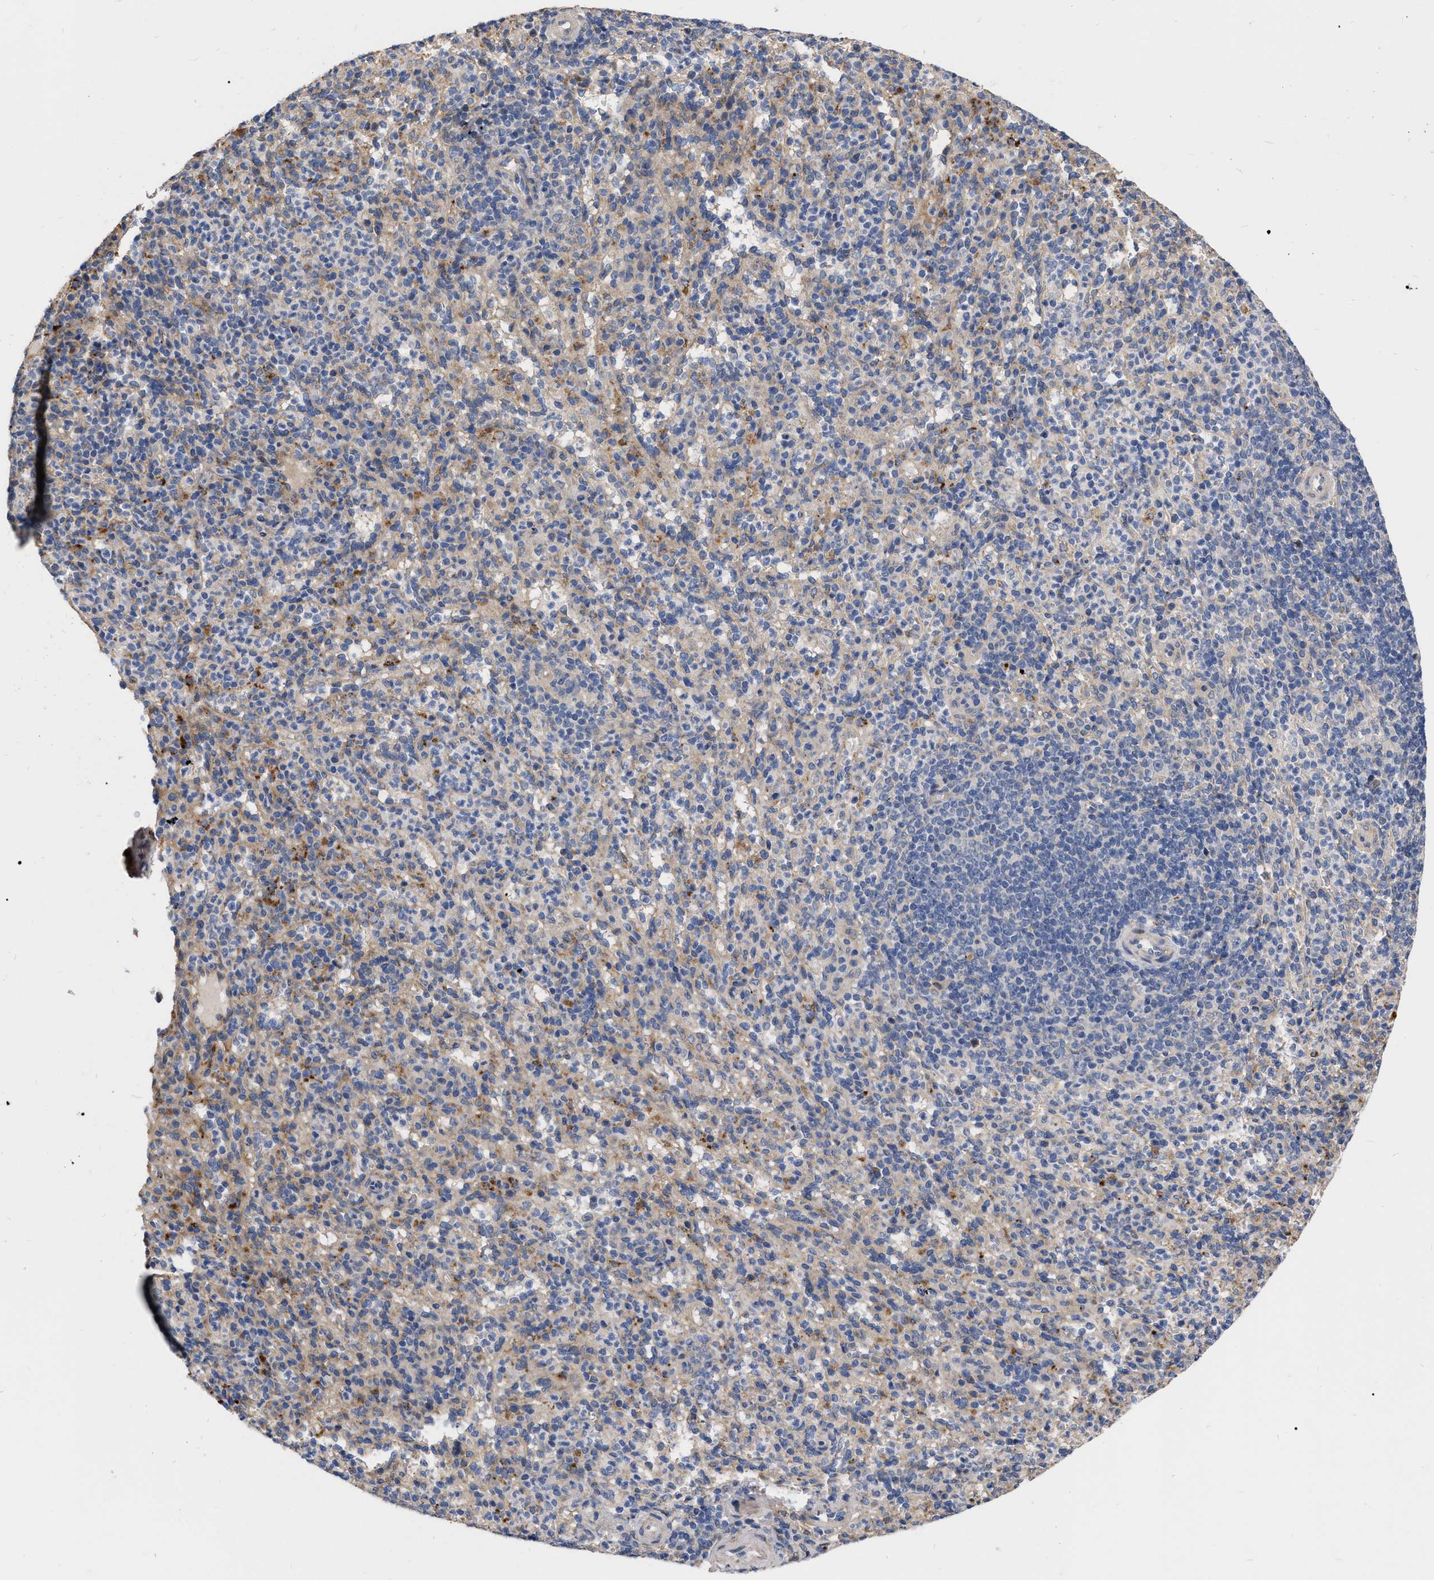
{"staining": {"intensity": "weak", "quantity": "<25%", "location": "cytoplasmic/membranous"}, "tissue": "spleen", "cell_type": "Cells in red pulp", "image_type": "normal", "snomed": [{"axis": "morphology", "description": "Normal tissue, NOS"}, {"axis": "topography", "description": "Spleen"}], "caption": "Immunohistochemistry (IHC) photomicrograph of benign human spleen stained for a protein (brown), which reveals no positivity in cells in red pulp.", "gene": "MLST8", "patient": {"sex": "male", "age": 36}}